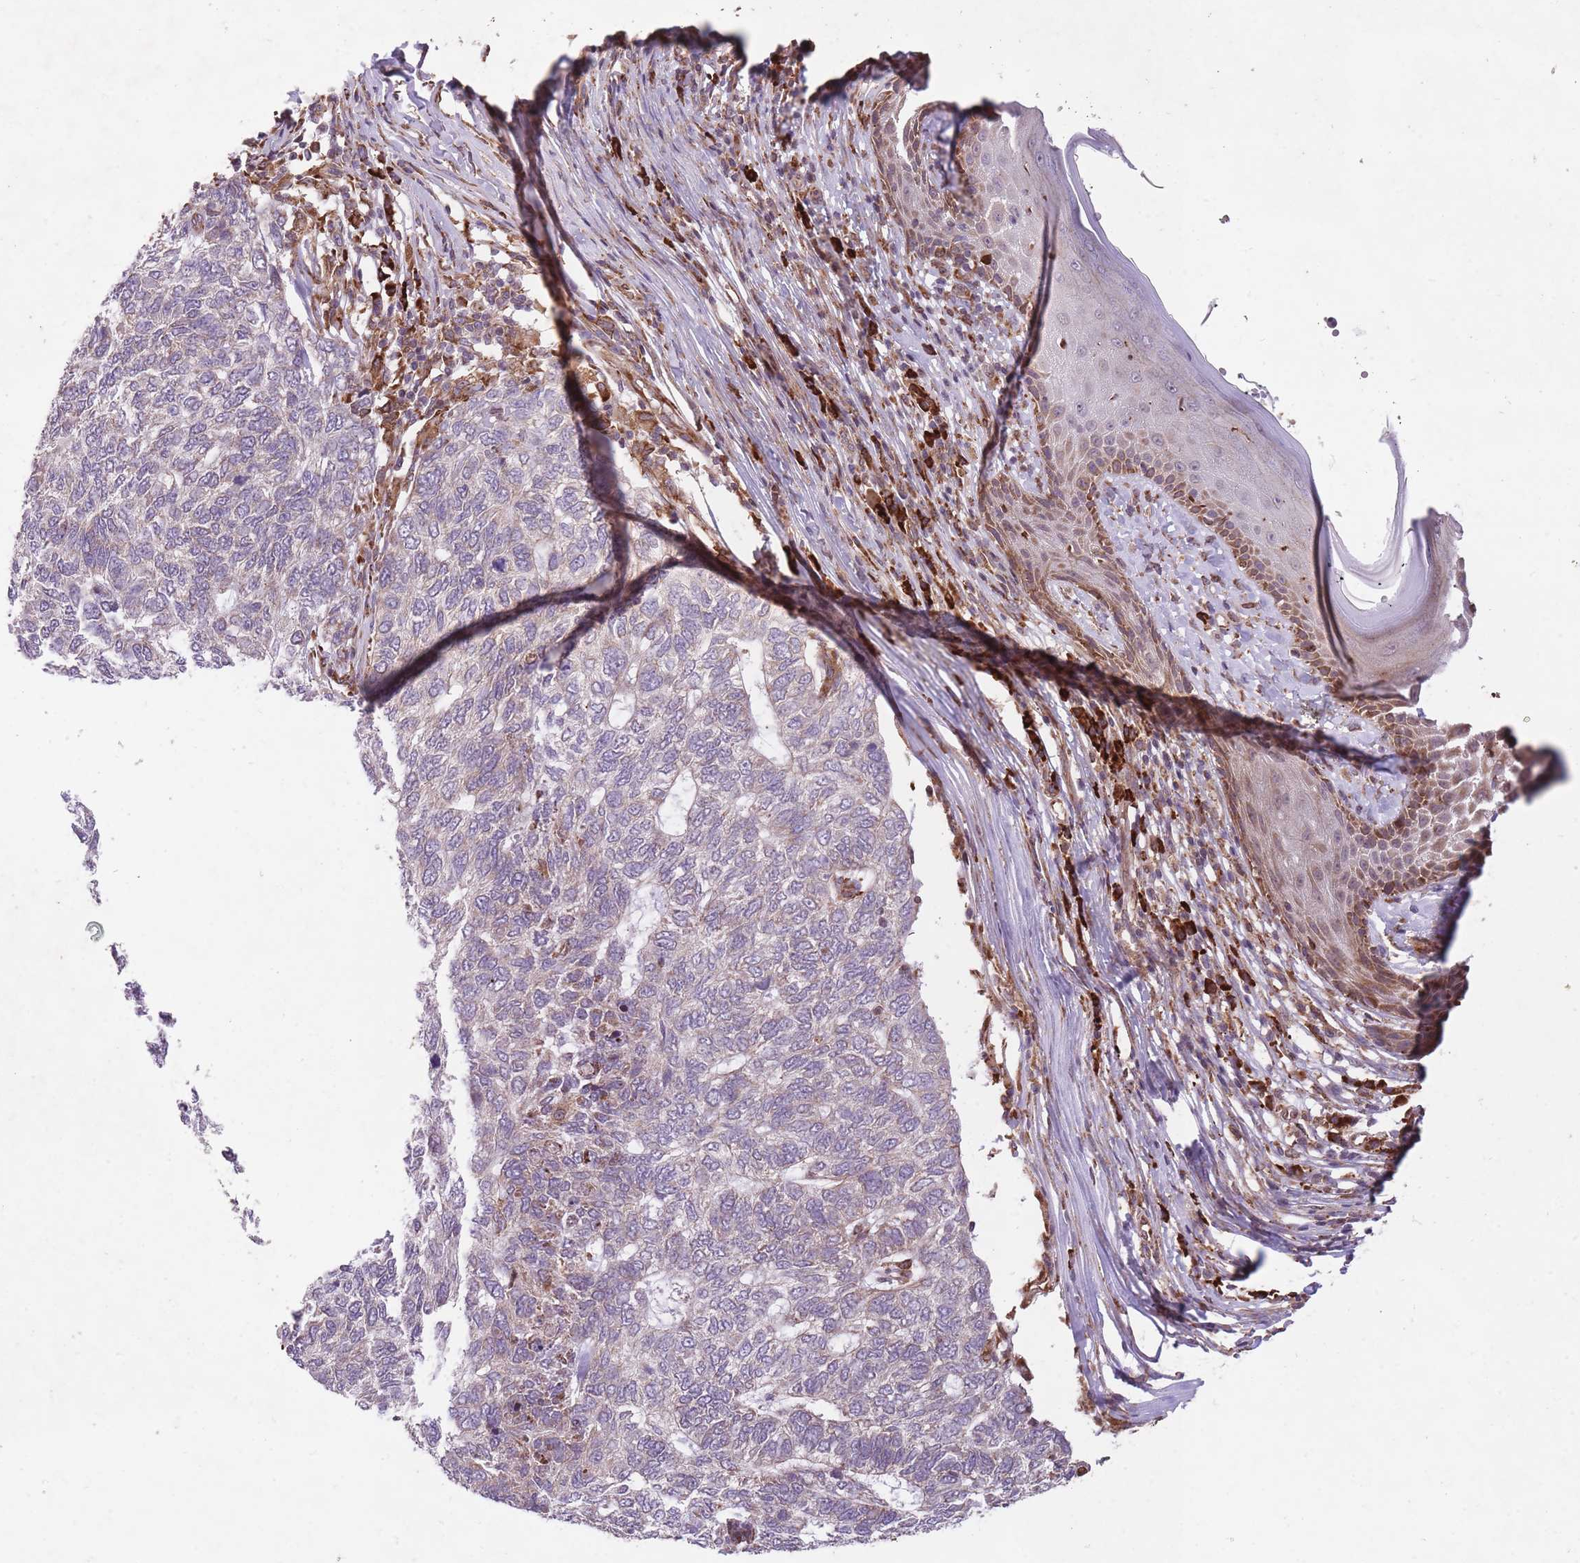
{"staining": {"intensity": "negative", "quantity": "none", "location": "none"}, "tissue": "skin cancer", "cell_type": "Tumor cells", "image_type": "cancer", "snomed": [{"axis": "morphology", "description": "Basal cell carcinoma"}, {"axis": "topography", "description": "Skin"}], "caption": "Tumor cells are negative for protein expression in human skin cancer.", "gene": "TTLL3", "patient": {"sex": "female", "age": 65}}